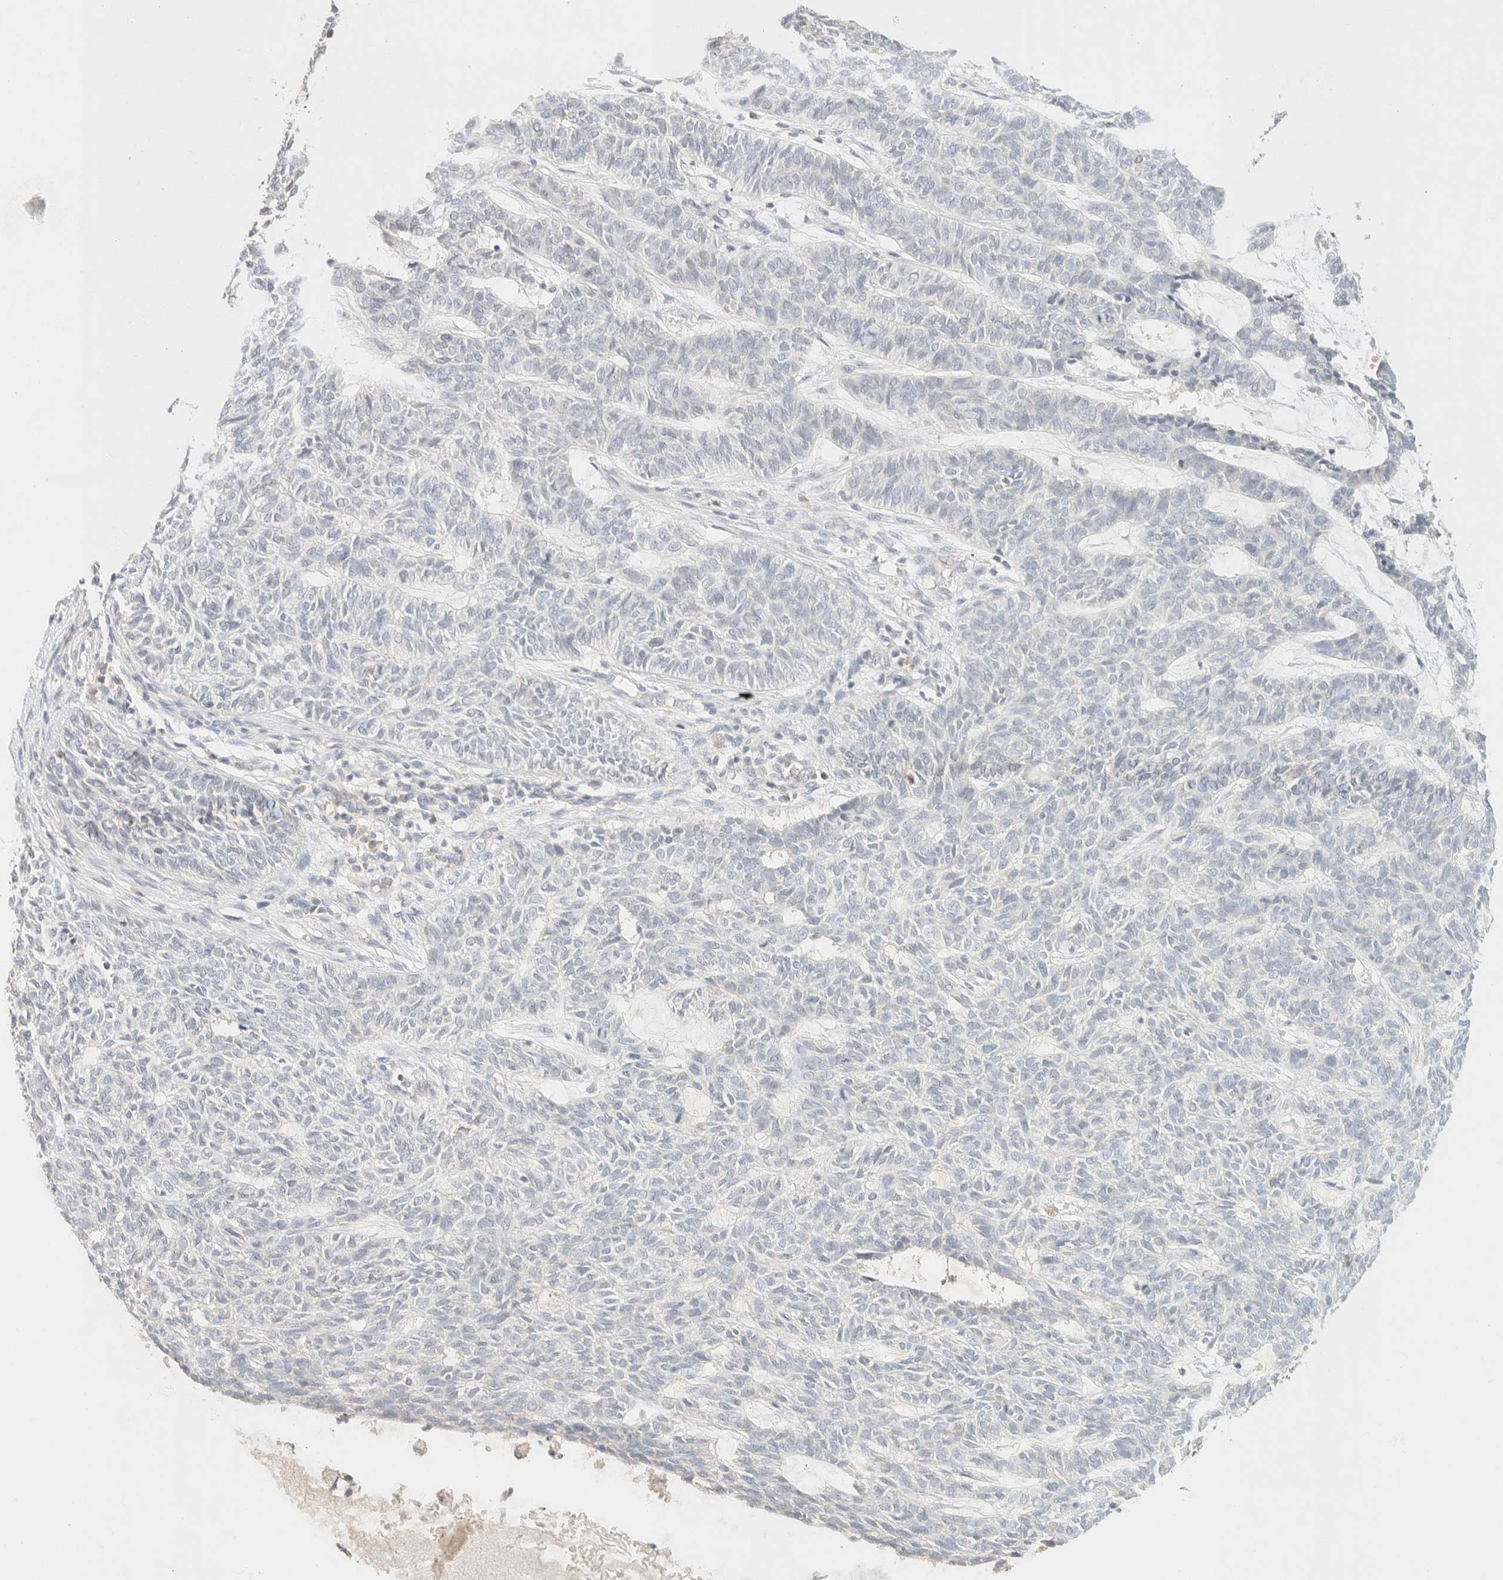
{"staining": {"intensity": "negative", "quantity": "none", "location": "none"}, "tissue": "skin cancer", "cell_type": "Tumor cells", "image_type": "cancer", "snomed": [{"axis": "morphology", "description": "Basal cell carcinoma"}, {"axis": "topography", "description": "Skin"}], "caption": "Tumor cells show no significant expression in skin cancer. (DAB (3,3'-diaminobenzidine) IHC, high magnification).", "gene": "TIMD4", "patient": {"sex": "male", "age": 87}}